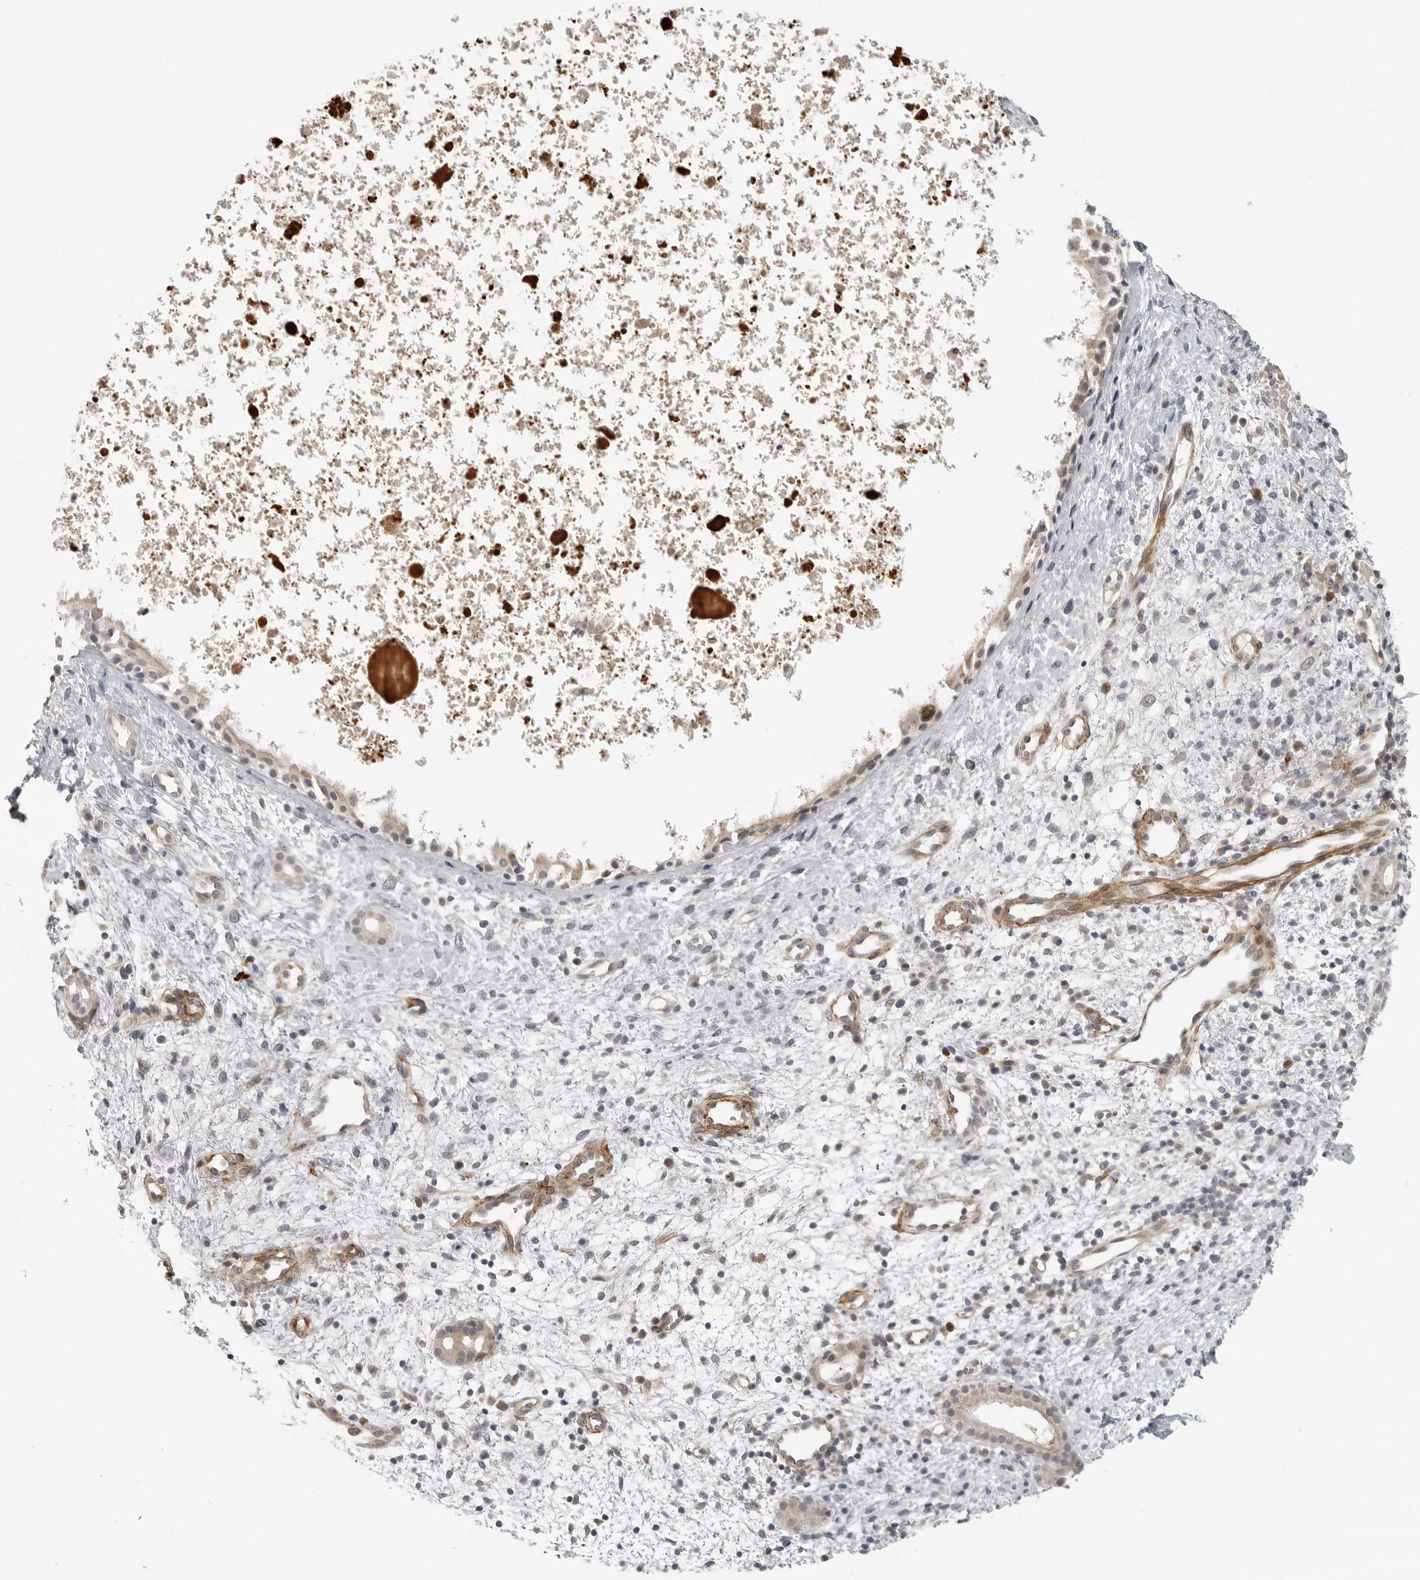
{"staining": {"intensity": "weak", "quantity": ">75%", "location": "cytoplasmic/membranous"}, "tissue": "nasopharynx", "cell_type": "Respiratory epithelial cells", "image_type": "normal", "snomed": [{"axis": "morphology", "description": "Normal tissue, NOS"}, {"axis": "topography", "description": "Nasopharynx"}], "caption": "The immunohistochemical stain labels weak cytoplasmic/membranous expression in respiratory epithelial cells of benign nasopharynx. (DAB (3,3'-diaminobenzidine) IHC, brown staining for protein, blue staining for nuclei).", "gene": "TUT4", "patient": {"sex": "male", "age": 22}}